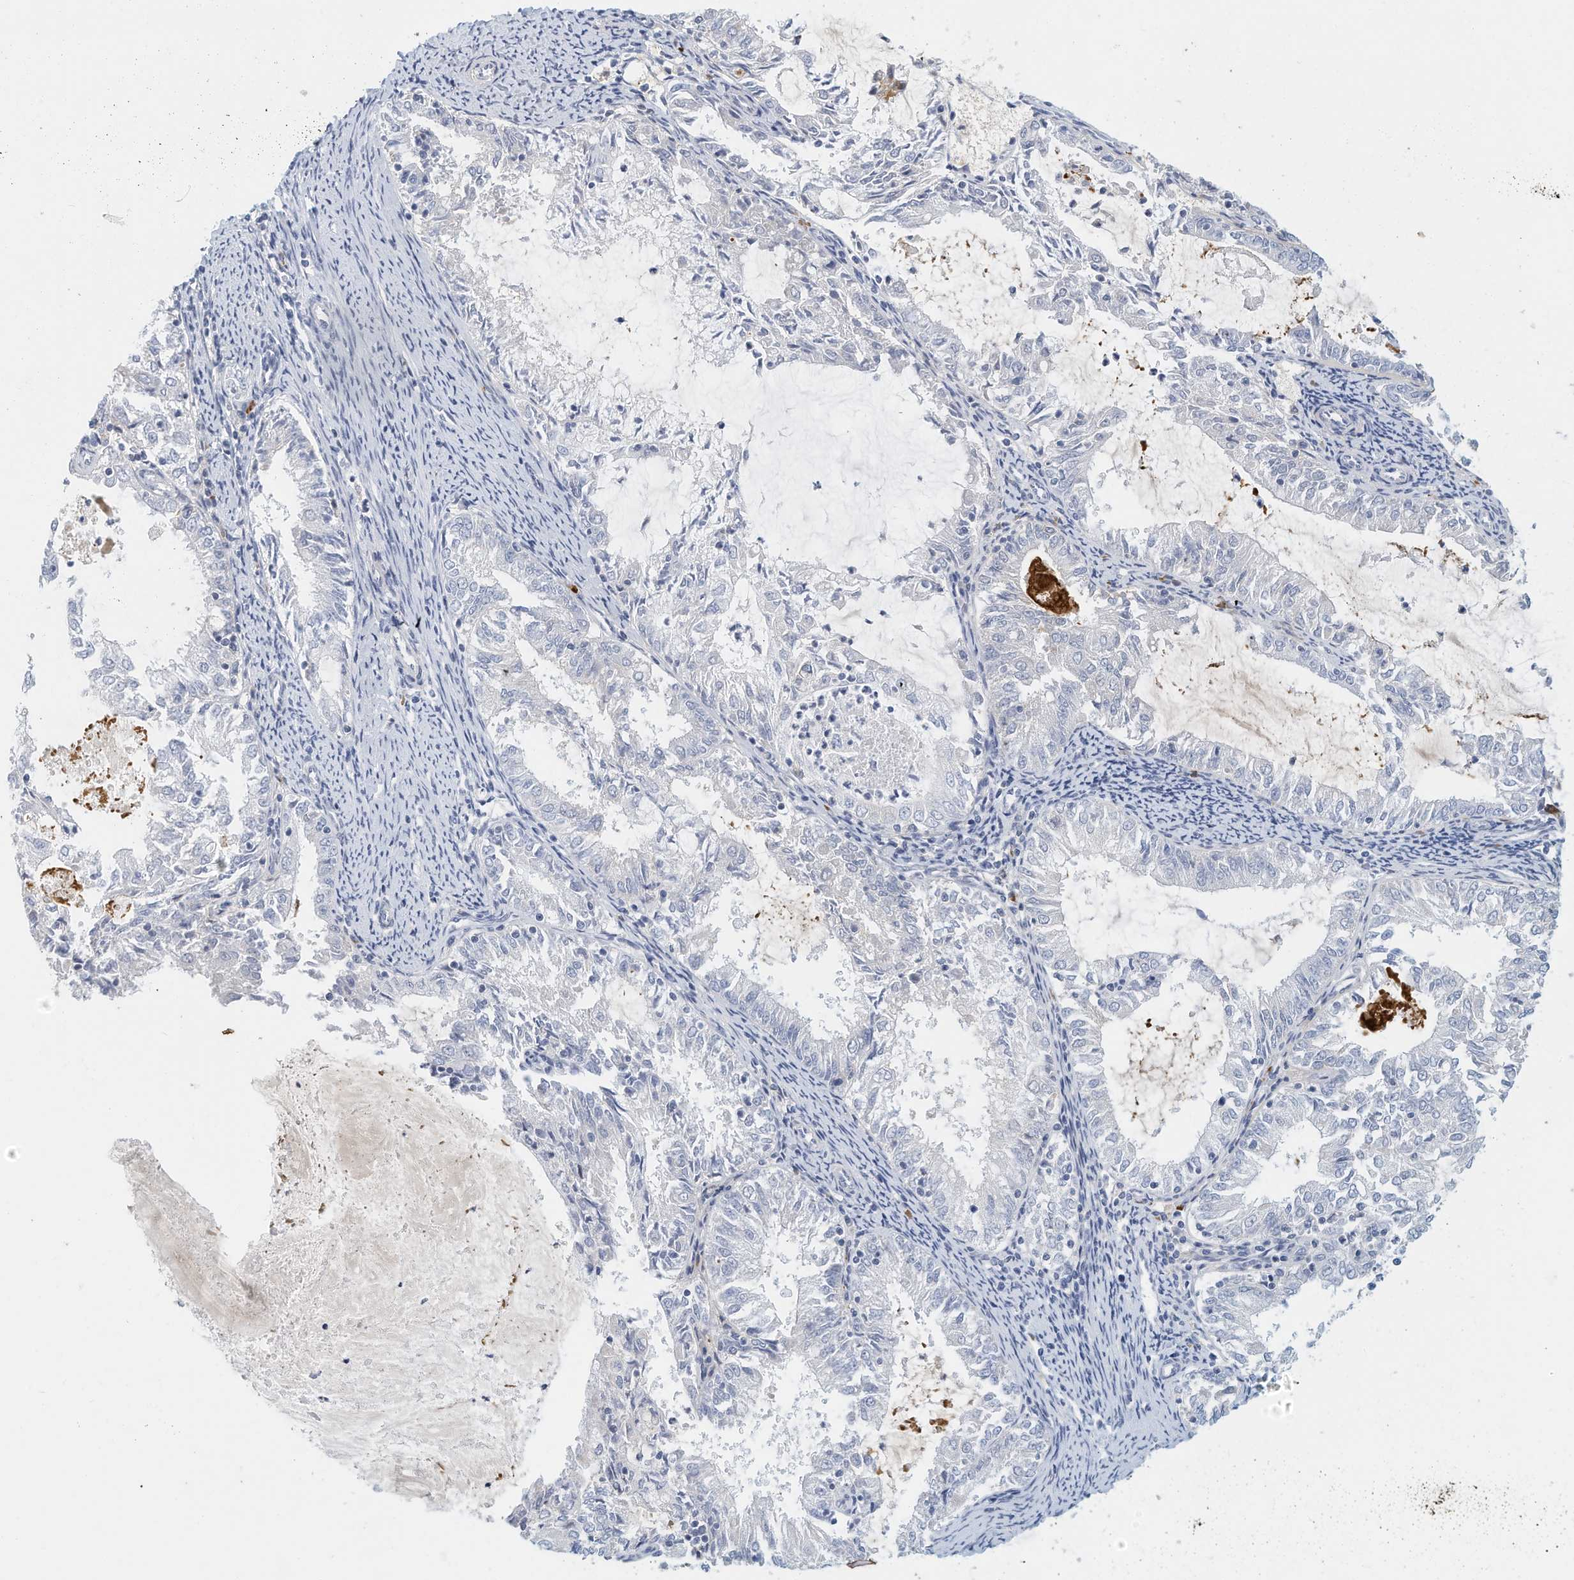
{"staining": {"intensity": "negative", "quantity": "none", "location": "none"}, "tissue": "endometrial cancer", "cell_type": "Tumor cells", "image_type": "cancer", "snomed": [{"axis": "morphology", "description": "Adenocarcinoma, NOS"}, {"axis": "topography", "description": "Endometrium"}], "caption": "An immunohistochemistry (IHC) histopathology image of endometrial cancer is shown. There is no staining in tumor cells of endometrial cancer. (DAB IHC, high magnification).", "gene": "MICAL1", "patient": {"sex": "female", "age": 57}}